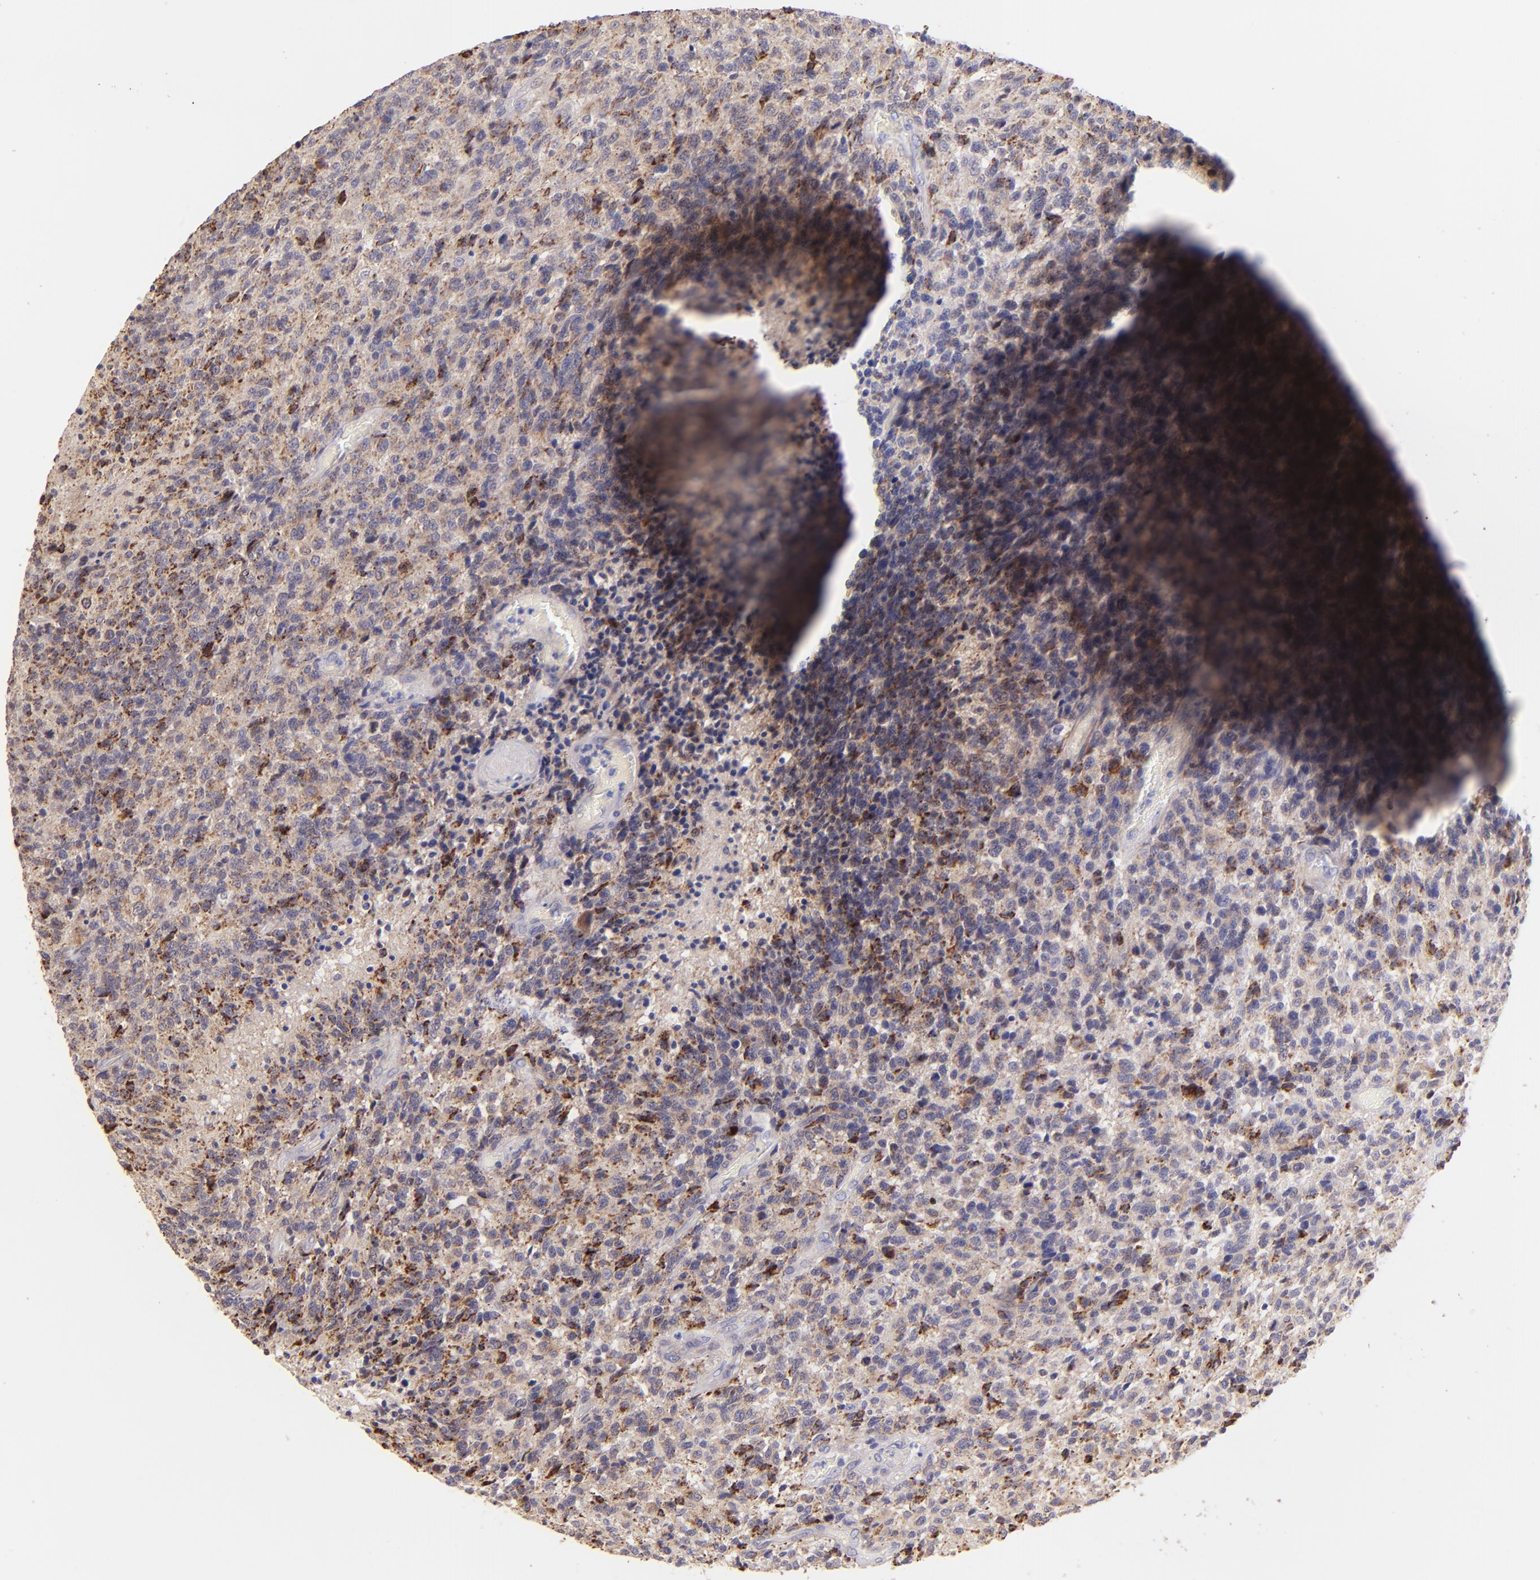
{"staining": {"intensity": "moderate", "quantity": "25%-75%", "location": "cytoplasmic/membranous"}, "tissue": "glioma", "cell_type": "Tumor cells", "image_type": "cancer", "snomed": [{"axis": "morphology", "description": "Glioma, malignant, High grade"}, {"axis": "topography", "description": "Brain"}], "caption": "Protein staining displays moderate cytoplasmic/membranous staining in approximately 25%-75% of tumor cells in glioma.", "gene": "SH2D4A", "patient": {"sex": "male", "age": 36}}